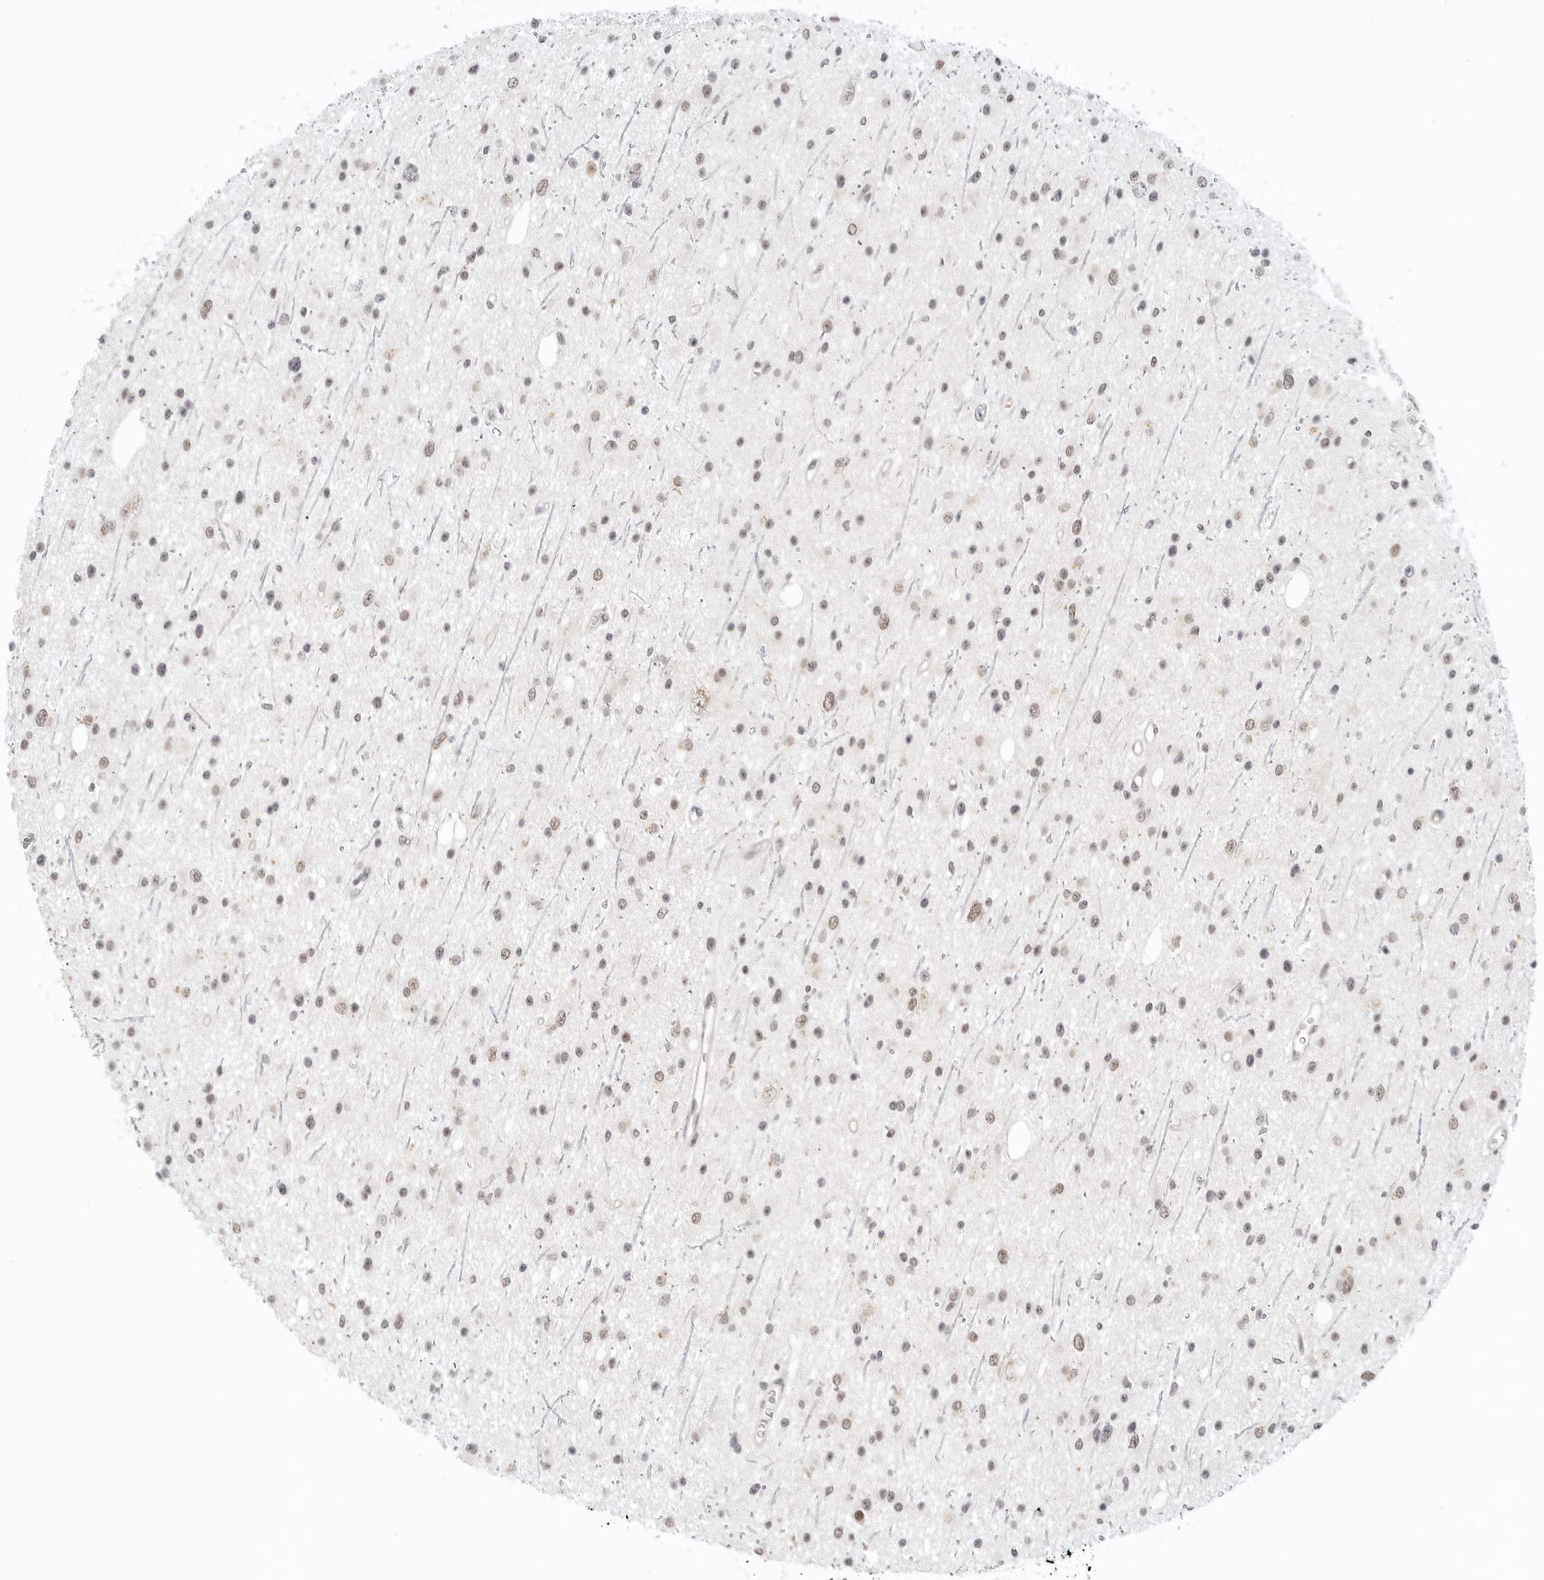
{"staining": {"intensity": "weak", "quantity": "25%-75%", "location": "nuclear"}, "tissue": "glioma", "cell_type": "Tumor cells", "image_type": "cancer", "snomed": [{"axis": "morphology", "description": "Glioma, malignant, Low grade"}, {"axis": "topography", "description": "Cerebral cortex"}], "caption": "Immunohistochemistry (IHC) of human glioma exhibits low levels of weak nuclear positivity in approximately 25%-75% of tumor cells. (Brightfield microscopy of DAB IHC at high magnification).", "gene": "TSEN2", "patient": {"sex": "female", "age": 39}}